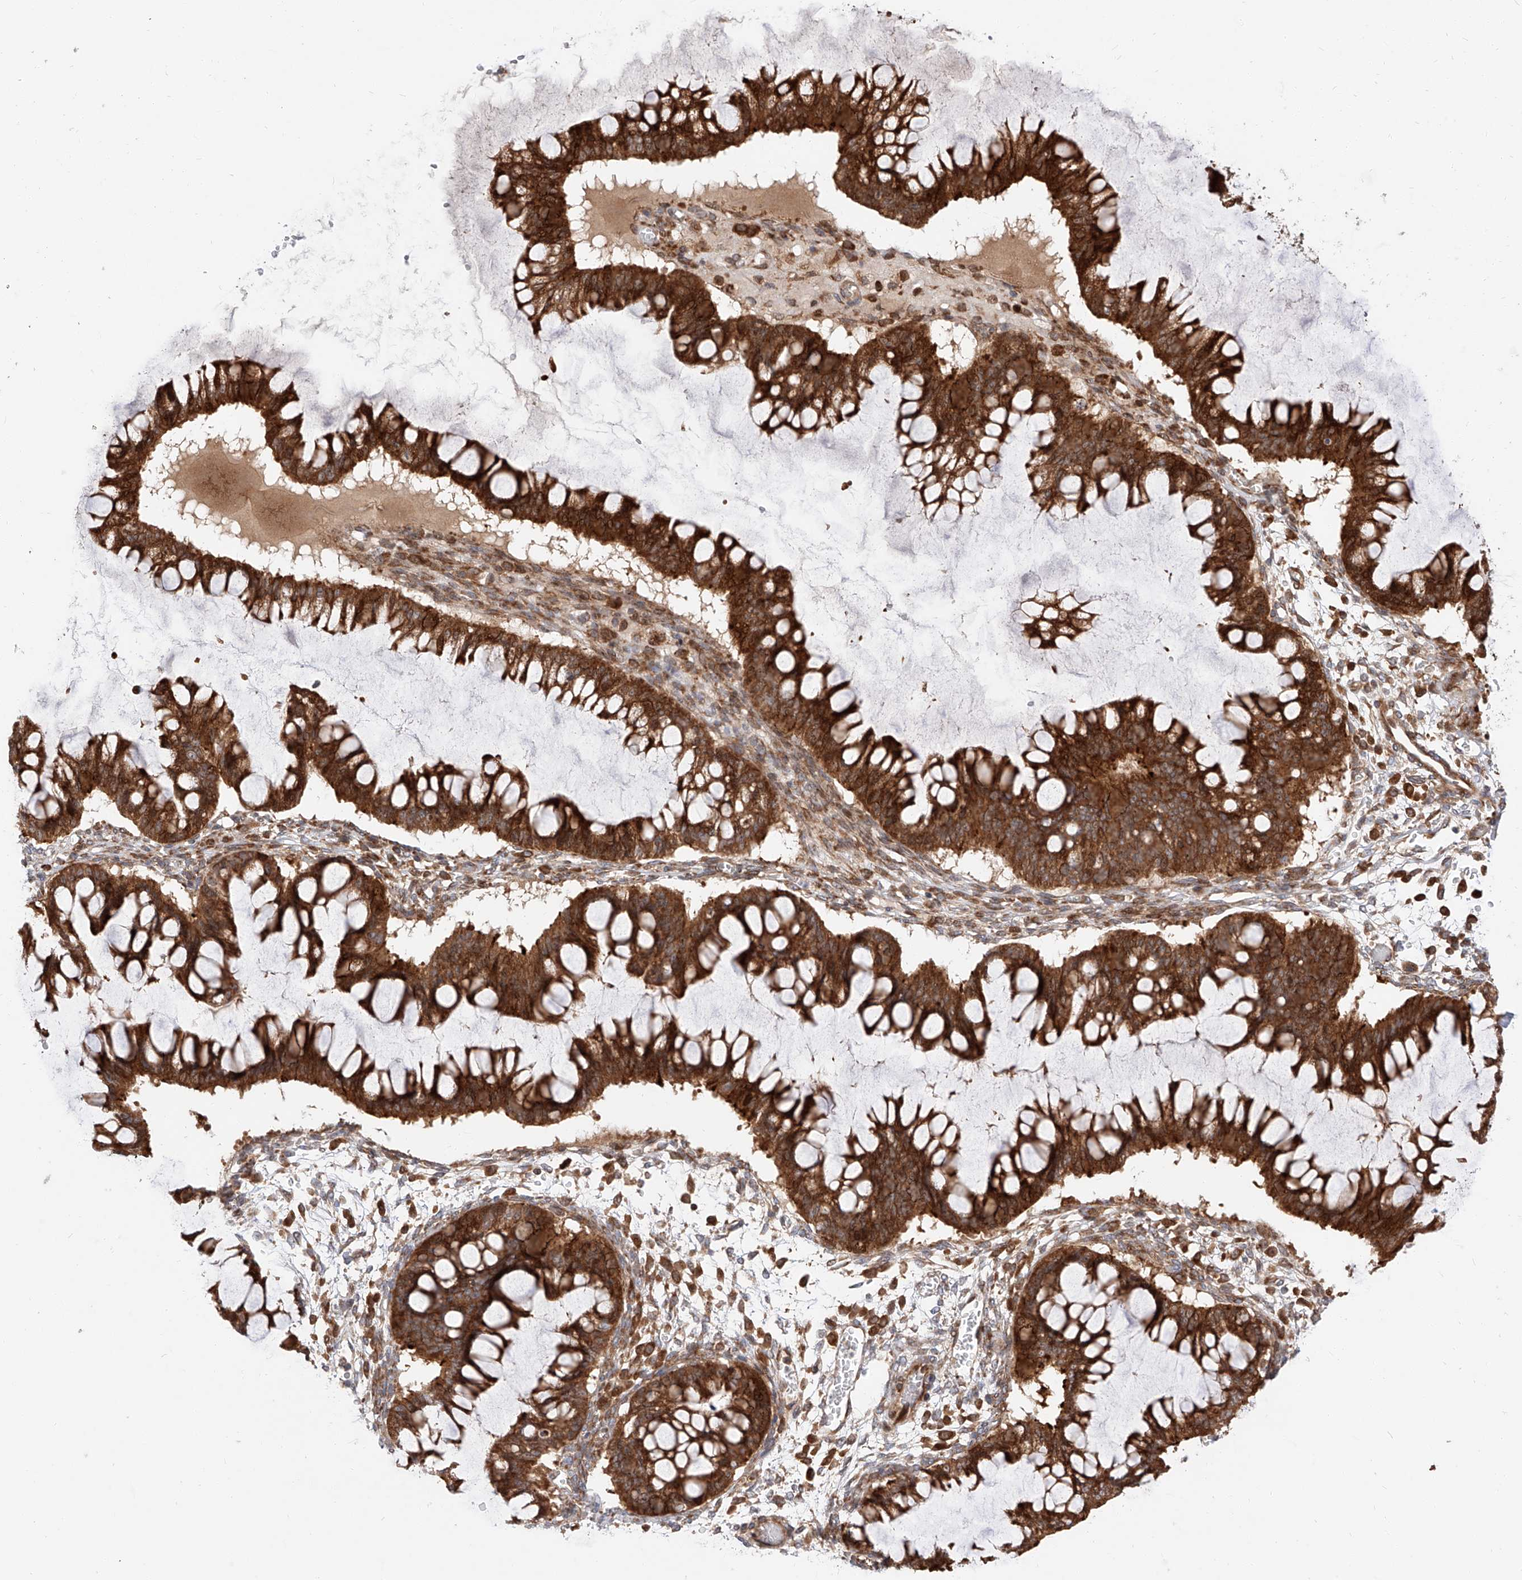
{"staining": {"intensity": "strong", "quantity": ">75%", "location": "cytoplasmic/membranous,nuclear"}, "tissue": "ovarian cancer", "cell_type": "Tumor cells", "image_type": "cancer", "snomed": [{"axis": "morphology", "description": "Cystadenocarcinoma, mucinous, NOS"}, {"axis": "topography", "description": "Ovary"}], "caption": "This is a photomicrograph of IHC staining of ovarian mucinous cystadenocarcinoma, which shows strong staining in the cytoplasmic/membranous and nuclear of tumor cells.", "gene": "DIRAS3", "patient": {"sex": "female", "age": 73}}